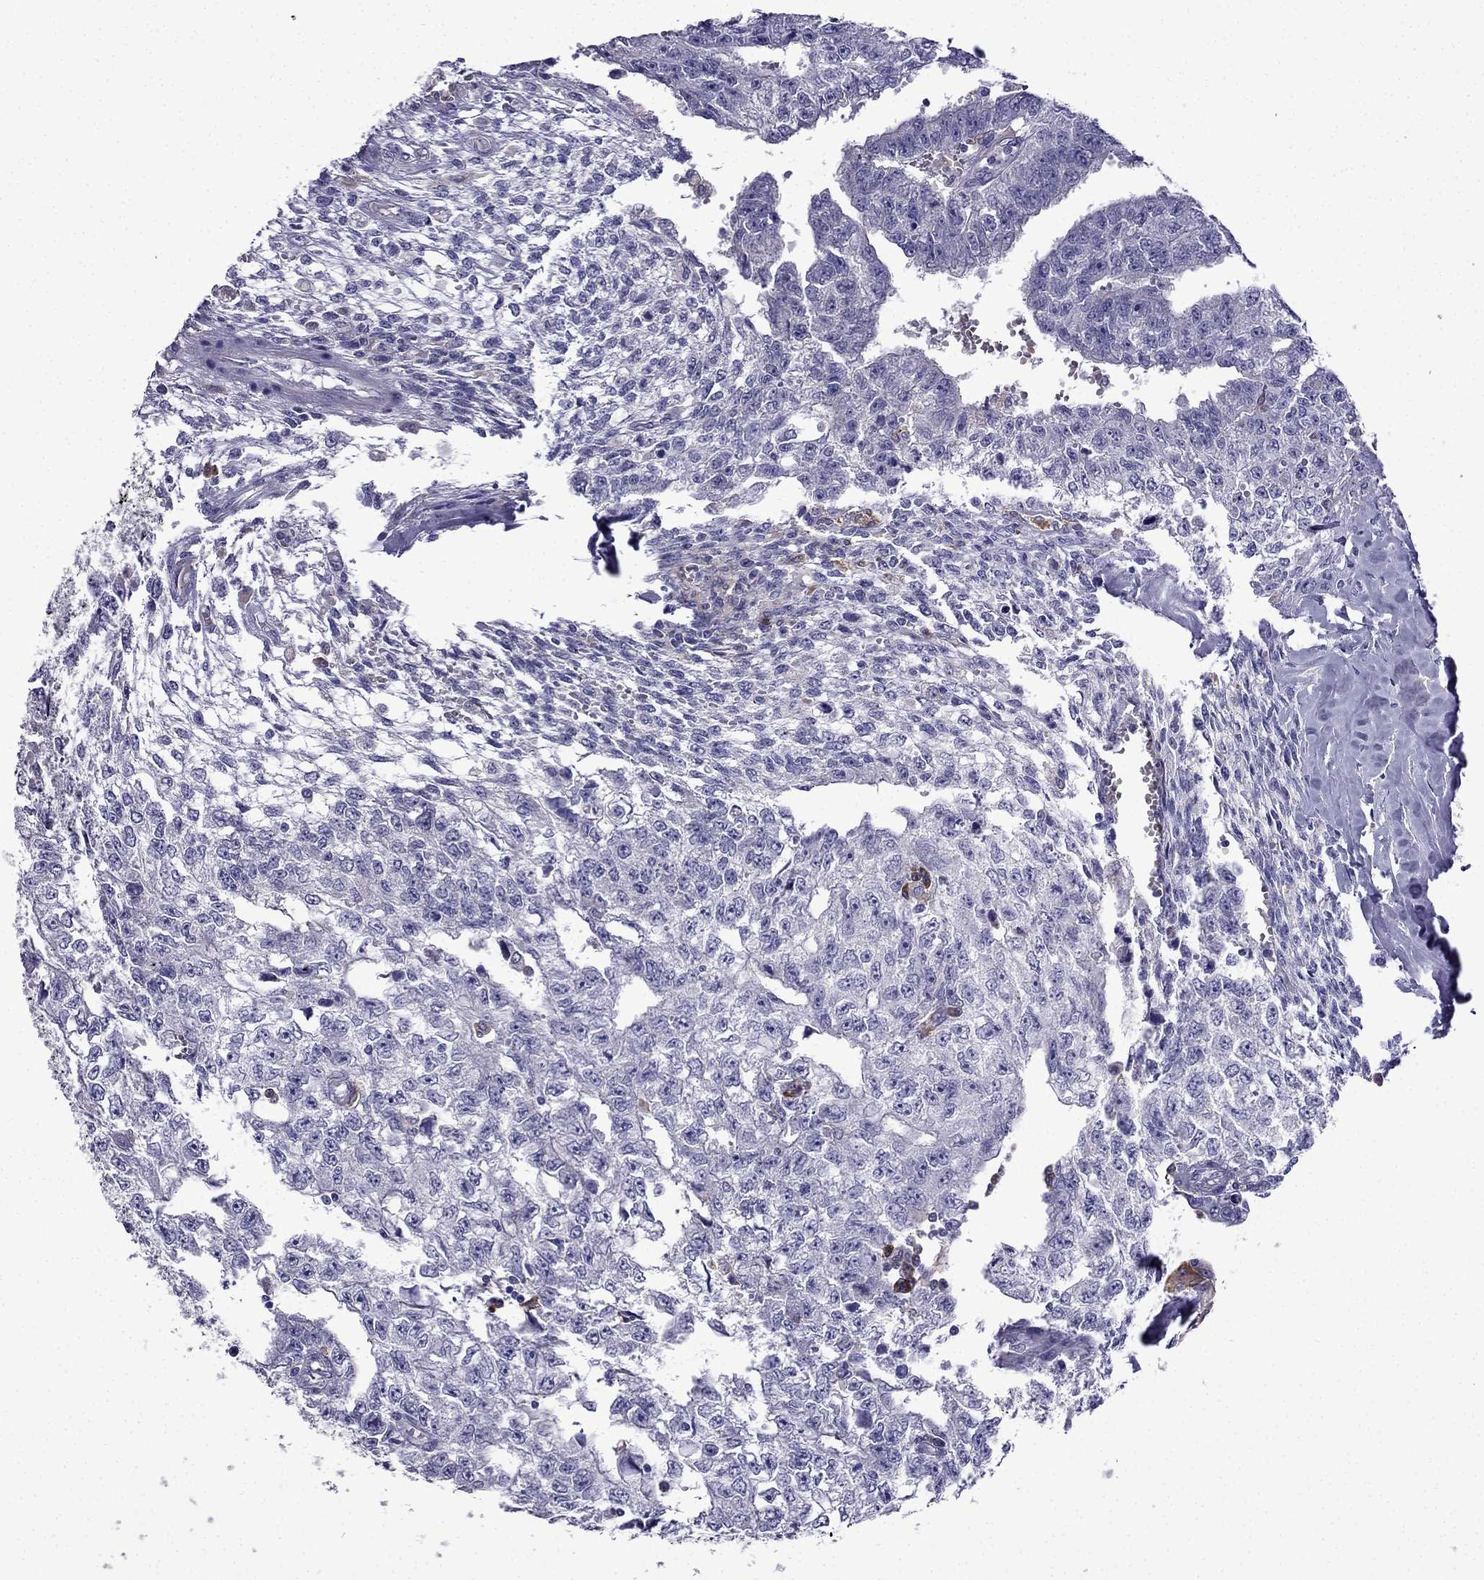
{"staining": {"intensity": "negative", "quantity": "none", "location": "none"}, "tissue": "testis cancer", "cell_type": "Tumor cells", "image_type": "cancer", "snomed": [{"axis": "morphology", "description": "Carcinoma, Embryonal, NOS"}, {"axis": "morphology", "description": "Teratoma, malignant, NOS"}, {"axis": "topography", "description": "Testis"}], "caption": "The image shows no staining of tumor cells in testis cancer.", "gene": "TSSK4", "patient": {"sex": "male", "age": 24}}